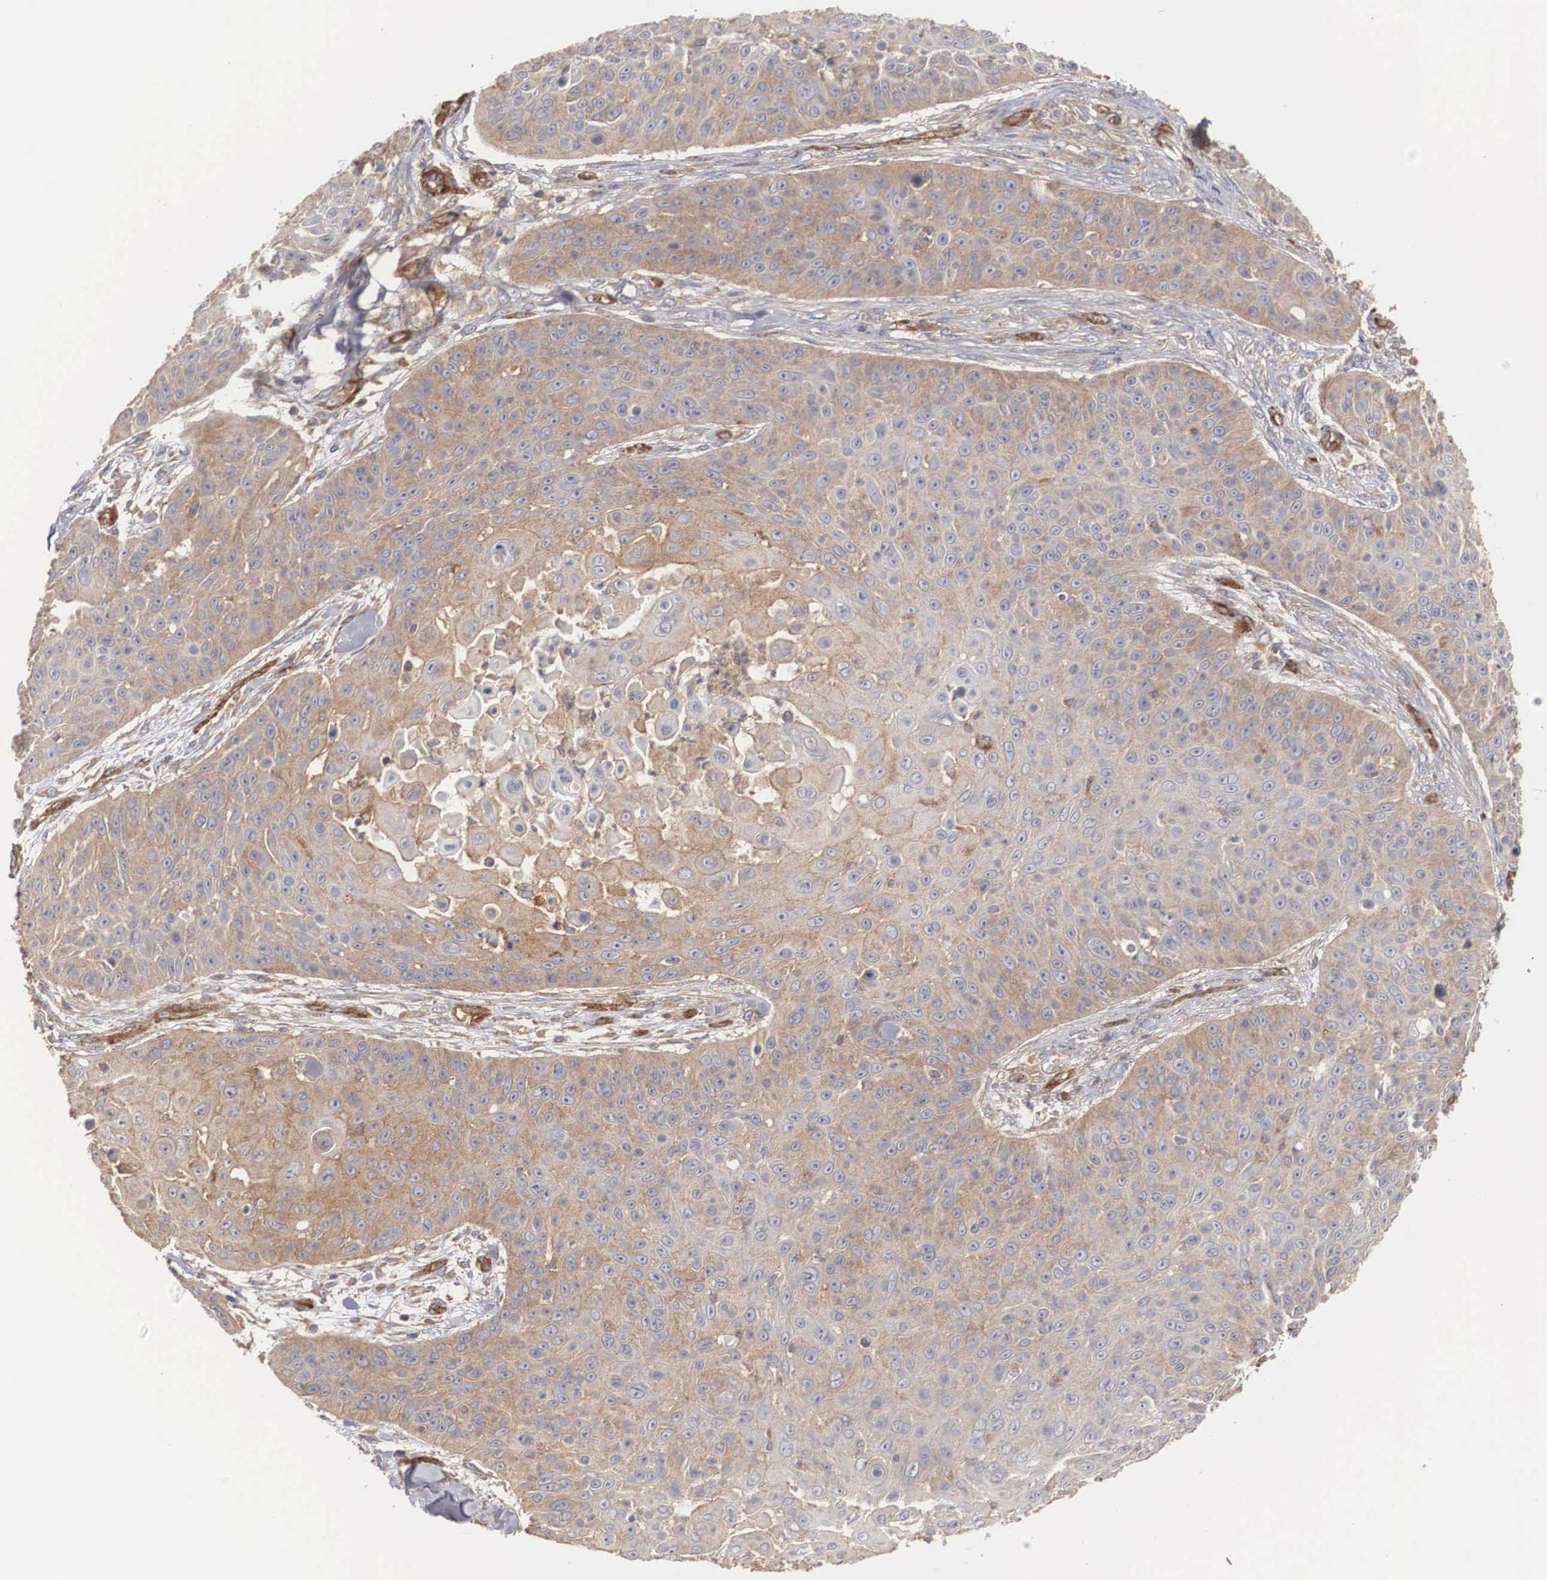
{"staining": {"intensity": "moderate", "quantity": "25%-75%", "location": "cytoplasmic/membranous"}, "tissue": "skin cancer", "cell_type": "Tumor cells", "image_type": "cancer", "snomed": [{"axis": "morphology", "description": "Squamous cell carcinoma, NOS"}, {"axis": "topography", "description": "Skin"}], "caption": "The immunohistochemical stain shows moderate cytoplasmic/membranous staining in tumor cells of skin cancer tissue.", "gene": "ARMCX4", "patient": {"sex": "male", "age": 82}}